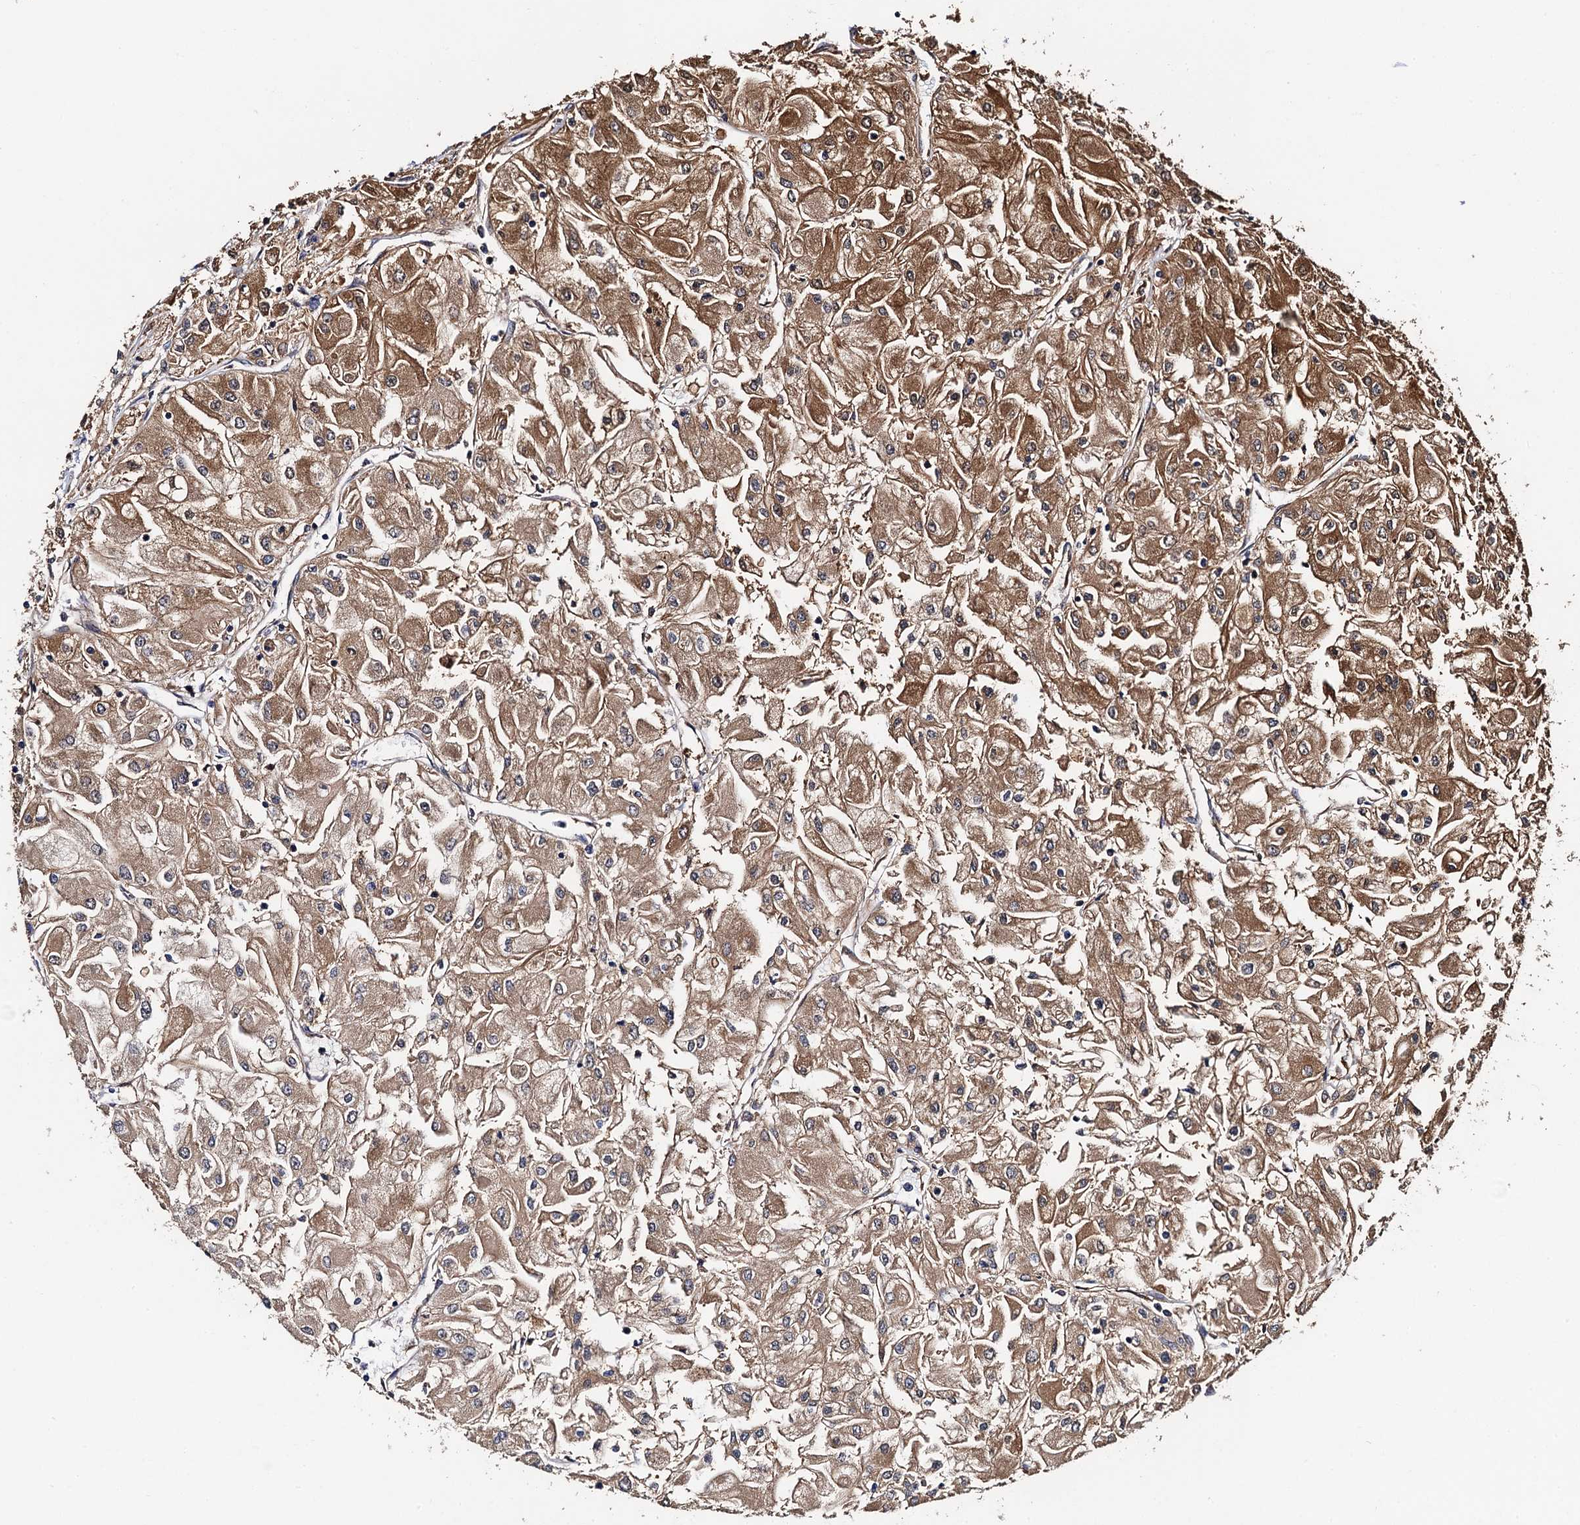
{"staining": {"intensity": "moderate", "quantity": ">75%", "location": "cytoplasmic/membranous"}, "tissue": "renal cancer", "cell_type": "Tumor cells", "image_type": "cancer", "snomed": [{"axis": "morphology", "description": "Adenocarcinoma, NOS"}, {"axis": "topography", "description": "Kidney"}], "caption": "An image of human renal cancer (adenocarcinoma) stained for a protein reveals moderate cytoplasmic/membranous brown staining in tumor cells. The staining is performed using DAB (3,3'-diaminobenzidine) brown chromogen to label protein expression. The nuclei are counter-stained blue using hematoxylin.", "gene": "MIER2", "patient": {"sex": "male", "age": 80}}